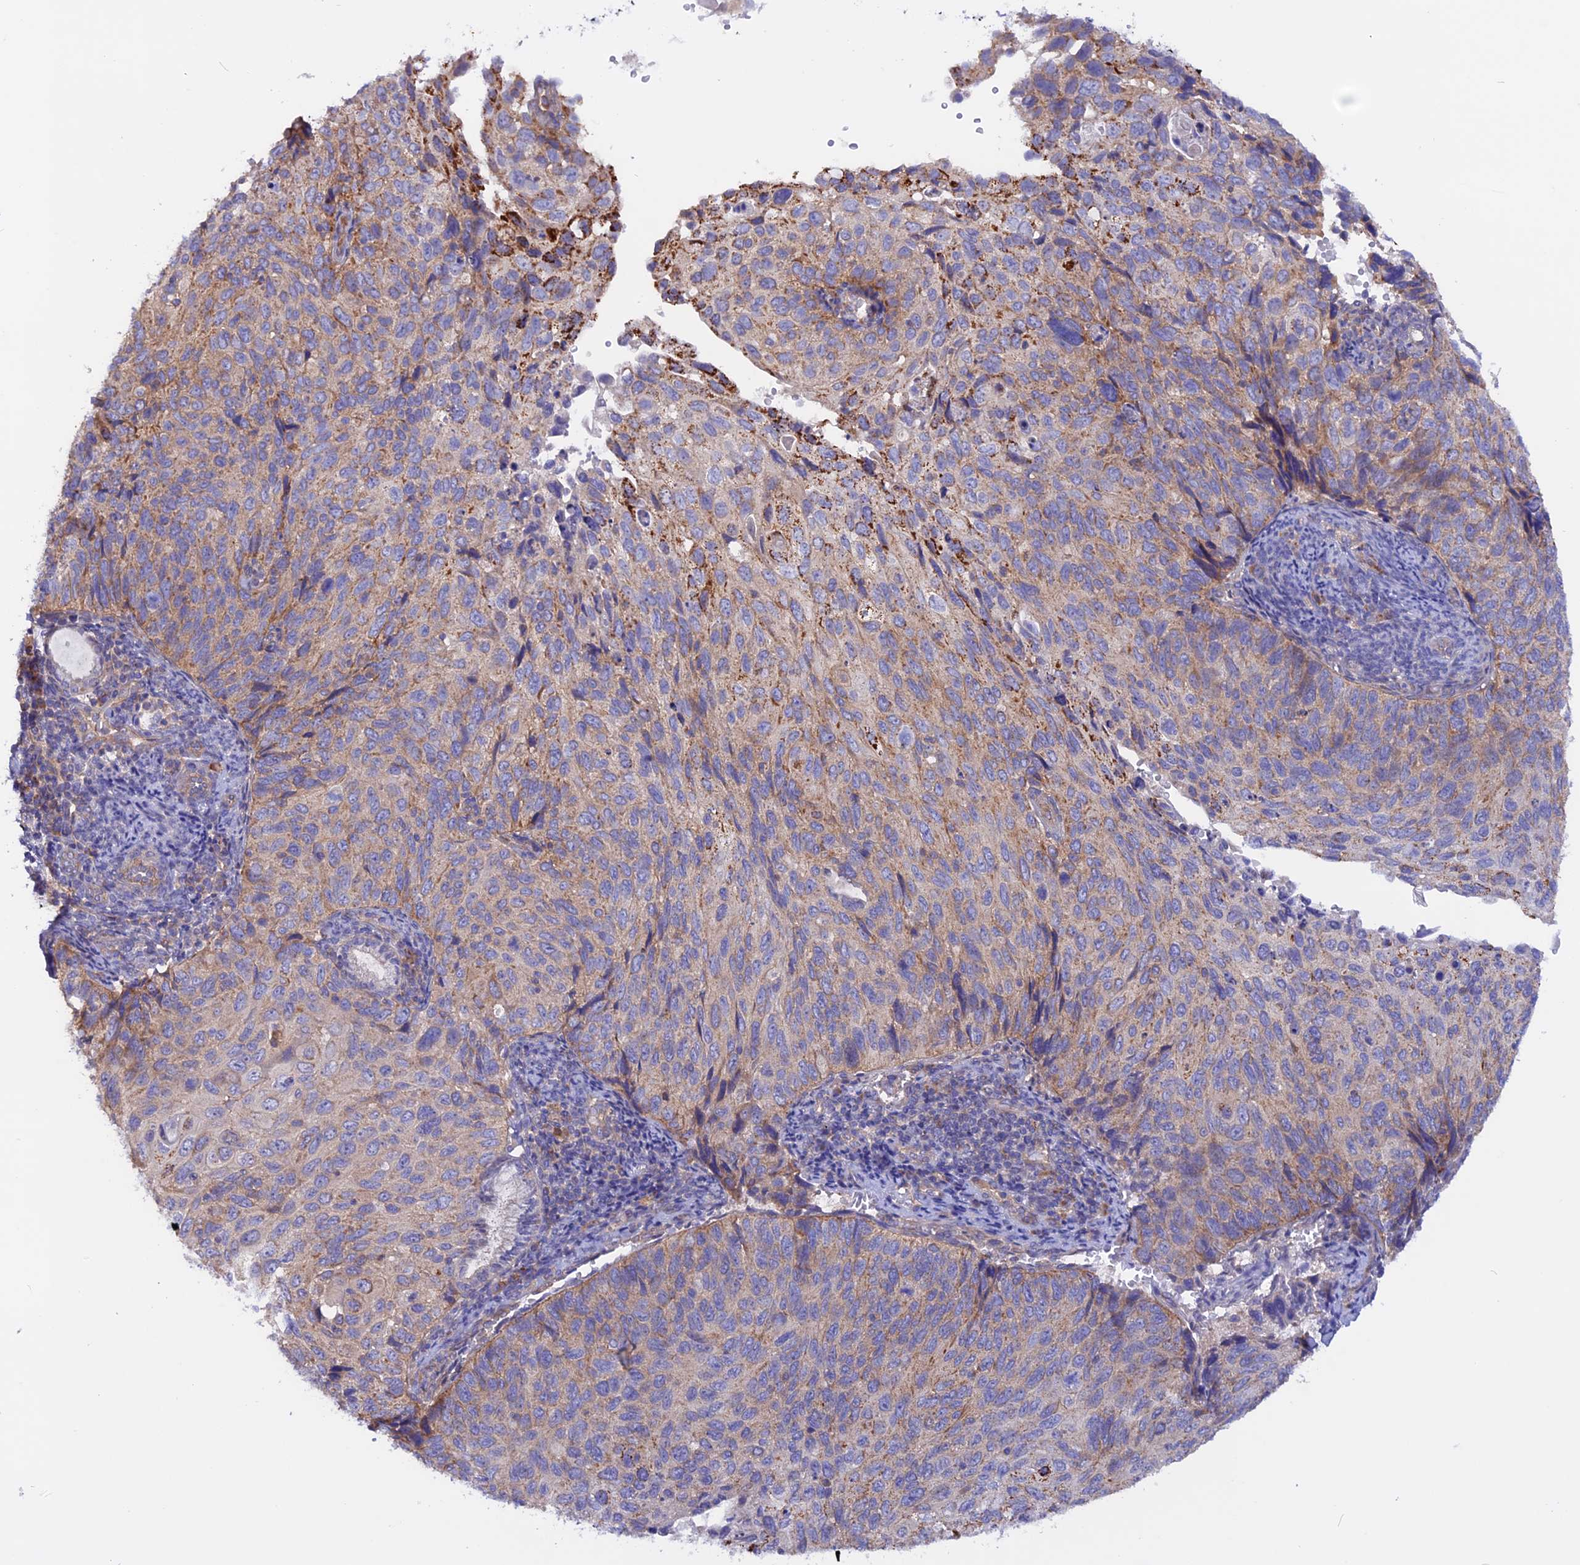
{"staining": {"intensity": "moderate", "quantity": "25%-75%", "location": "cytoplasmic/membranous"}, "tissue": "cervical cancer", "cell_type": "Tumor cells", "image_type": "cancer", "snomed": [{"axis": "morphology", "description": "Squamous cell carcinoma, NOS"}, {"axis": "topography", "description": "Cervix"}], "caption": "Cervical squamous cell carcinoma stained with immunohistochemistry (IHC) exhibits moderate cytoplasmic/membranous expression in approximately 25%-75% of tumor cells. Immunohistochemistry stains the protein in brown and the nuclei are stained blue.", "gene": "HYCC1", "patient": {"sex": "female", "age": 70}}